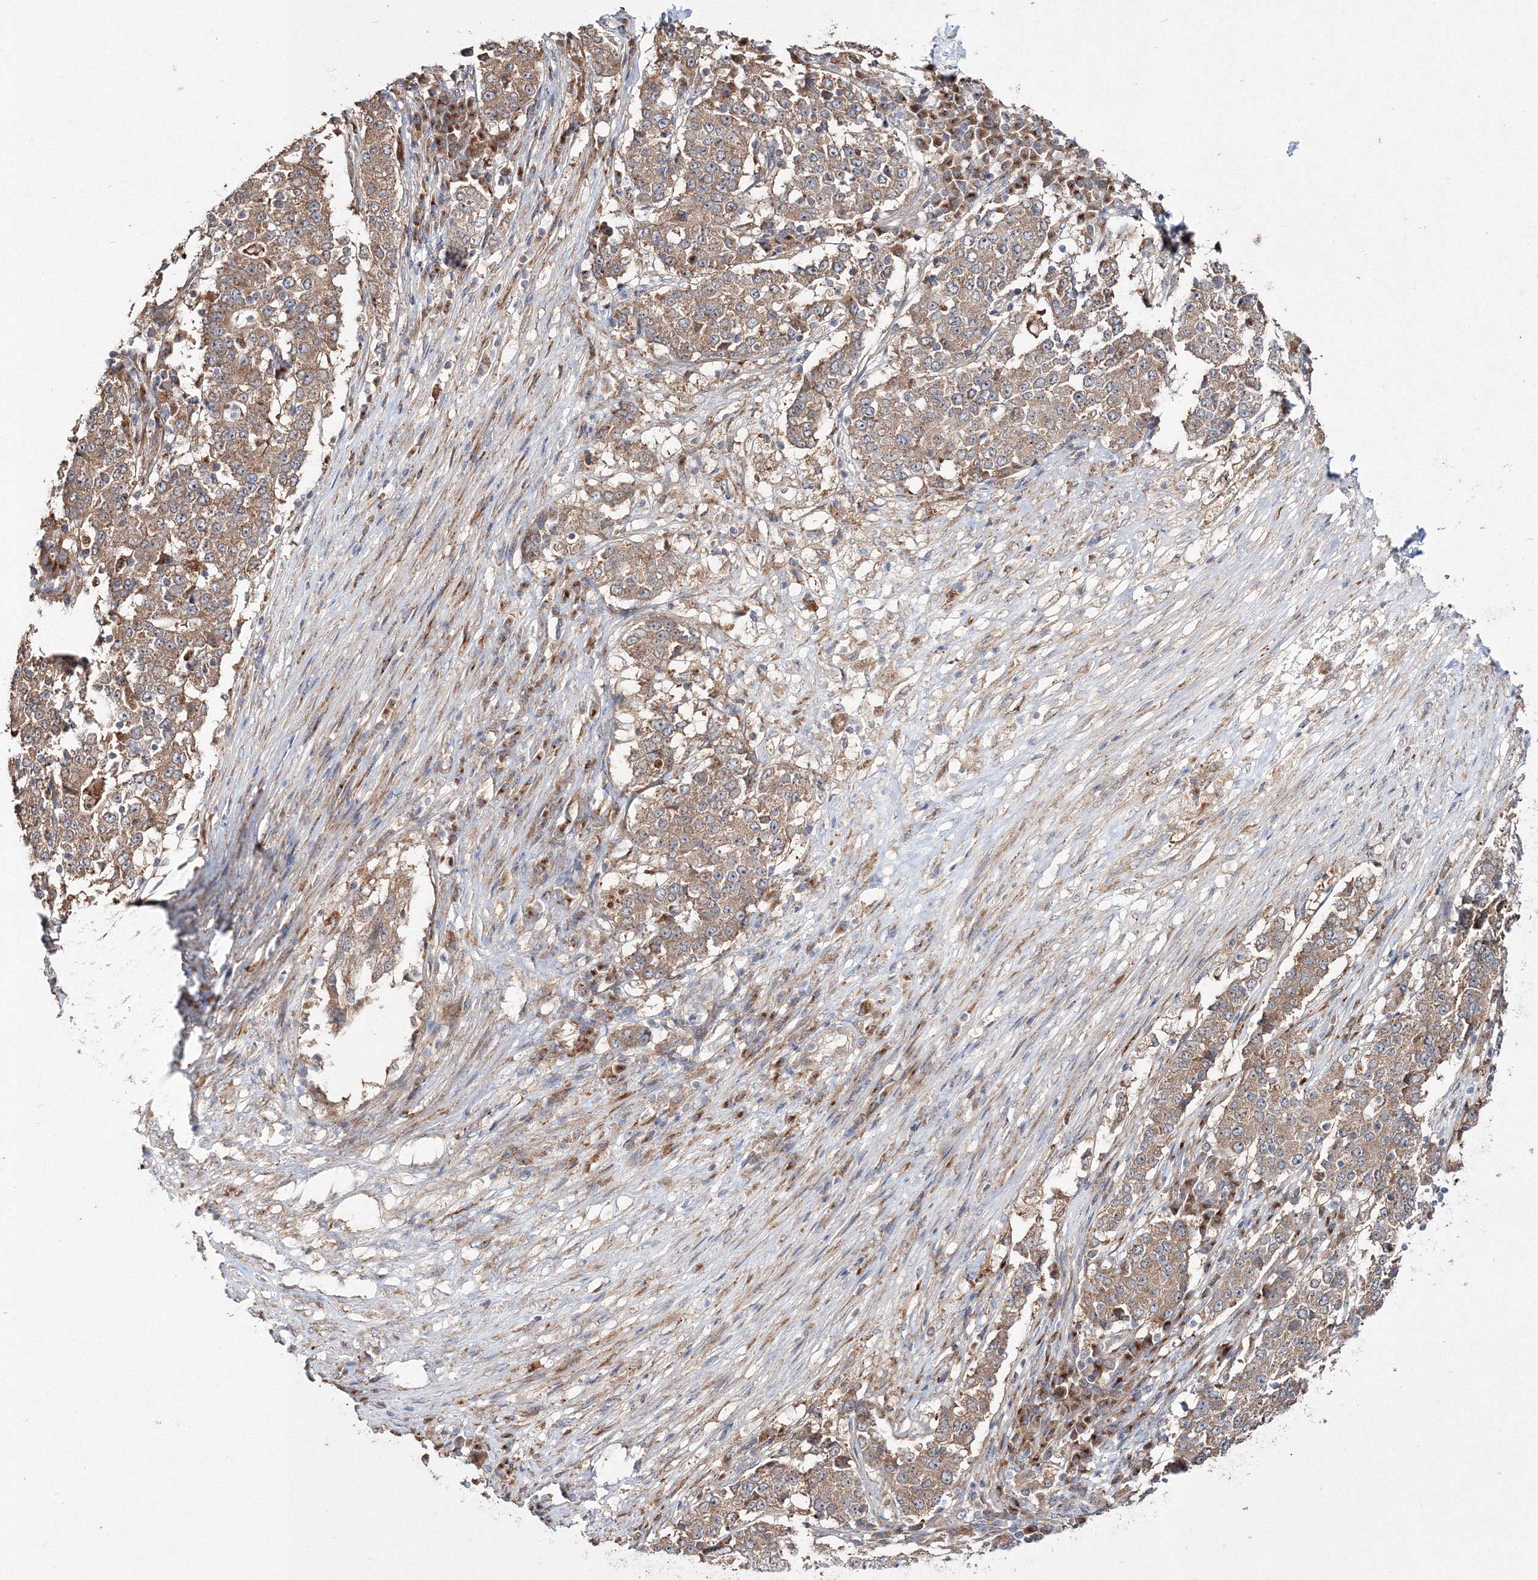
{"staining": {"intensity": "moderate", "quantity": ">75%", "location": "cytoplasmic/membranous"}, "tissue": "stomach cancer", "cell_type": "Tumor cells", "image_type": "cancer", "snomed": [{"axis": "morphology", "description": "Adenocarcinoma, NOS"}, {"axis": "topography", "description": "Stomach"}], "caption": "Immunohistochemical staining of human stomach cancer exhibits medium levels of moderate cytoplasmic/membranous protein staining in about >75% of tumor cells.", "gene": "DDO", "patient": {"sex": "male", "age": 59}}